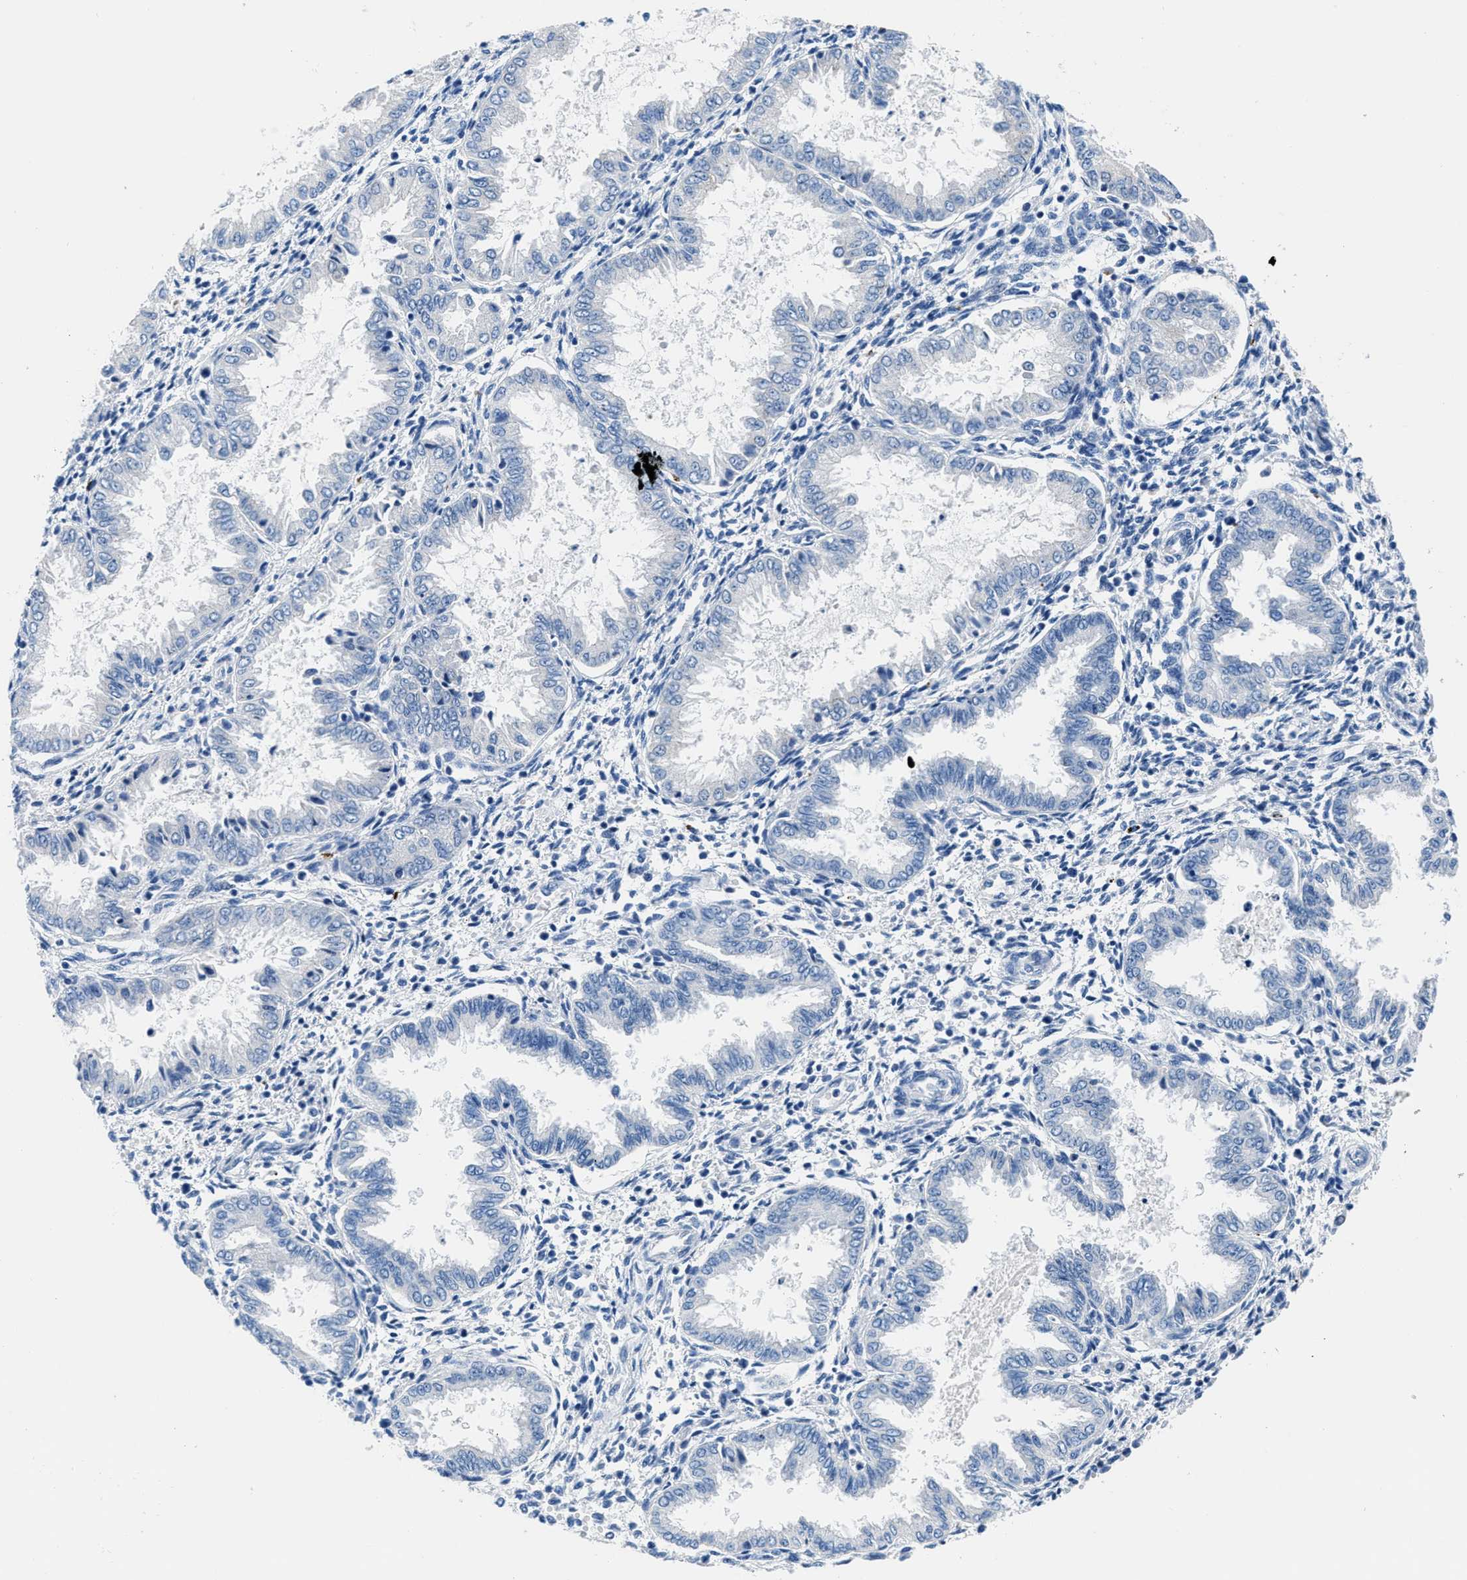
{"staining": {"intensity": "negative", "quantity": "none", "location": "none"}, "tissue": "endometrium", "cell_type": "Cells in endometrial stroma", "image_type": "normal", "snomed": [{"axis": "morphology", "description": "Normal tissue, NOS"}, {"axis": "topography", "description": "Endometrium"}], "caption": "The photomicrograph reveals no staining of cells in endometrial stroma in unremarkable endometrium.", "gene": "UAP1", "patient": {"sex": "female", "age": 33}}